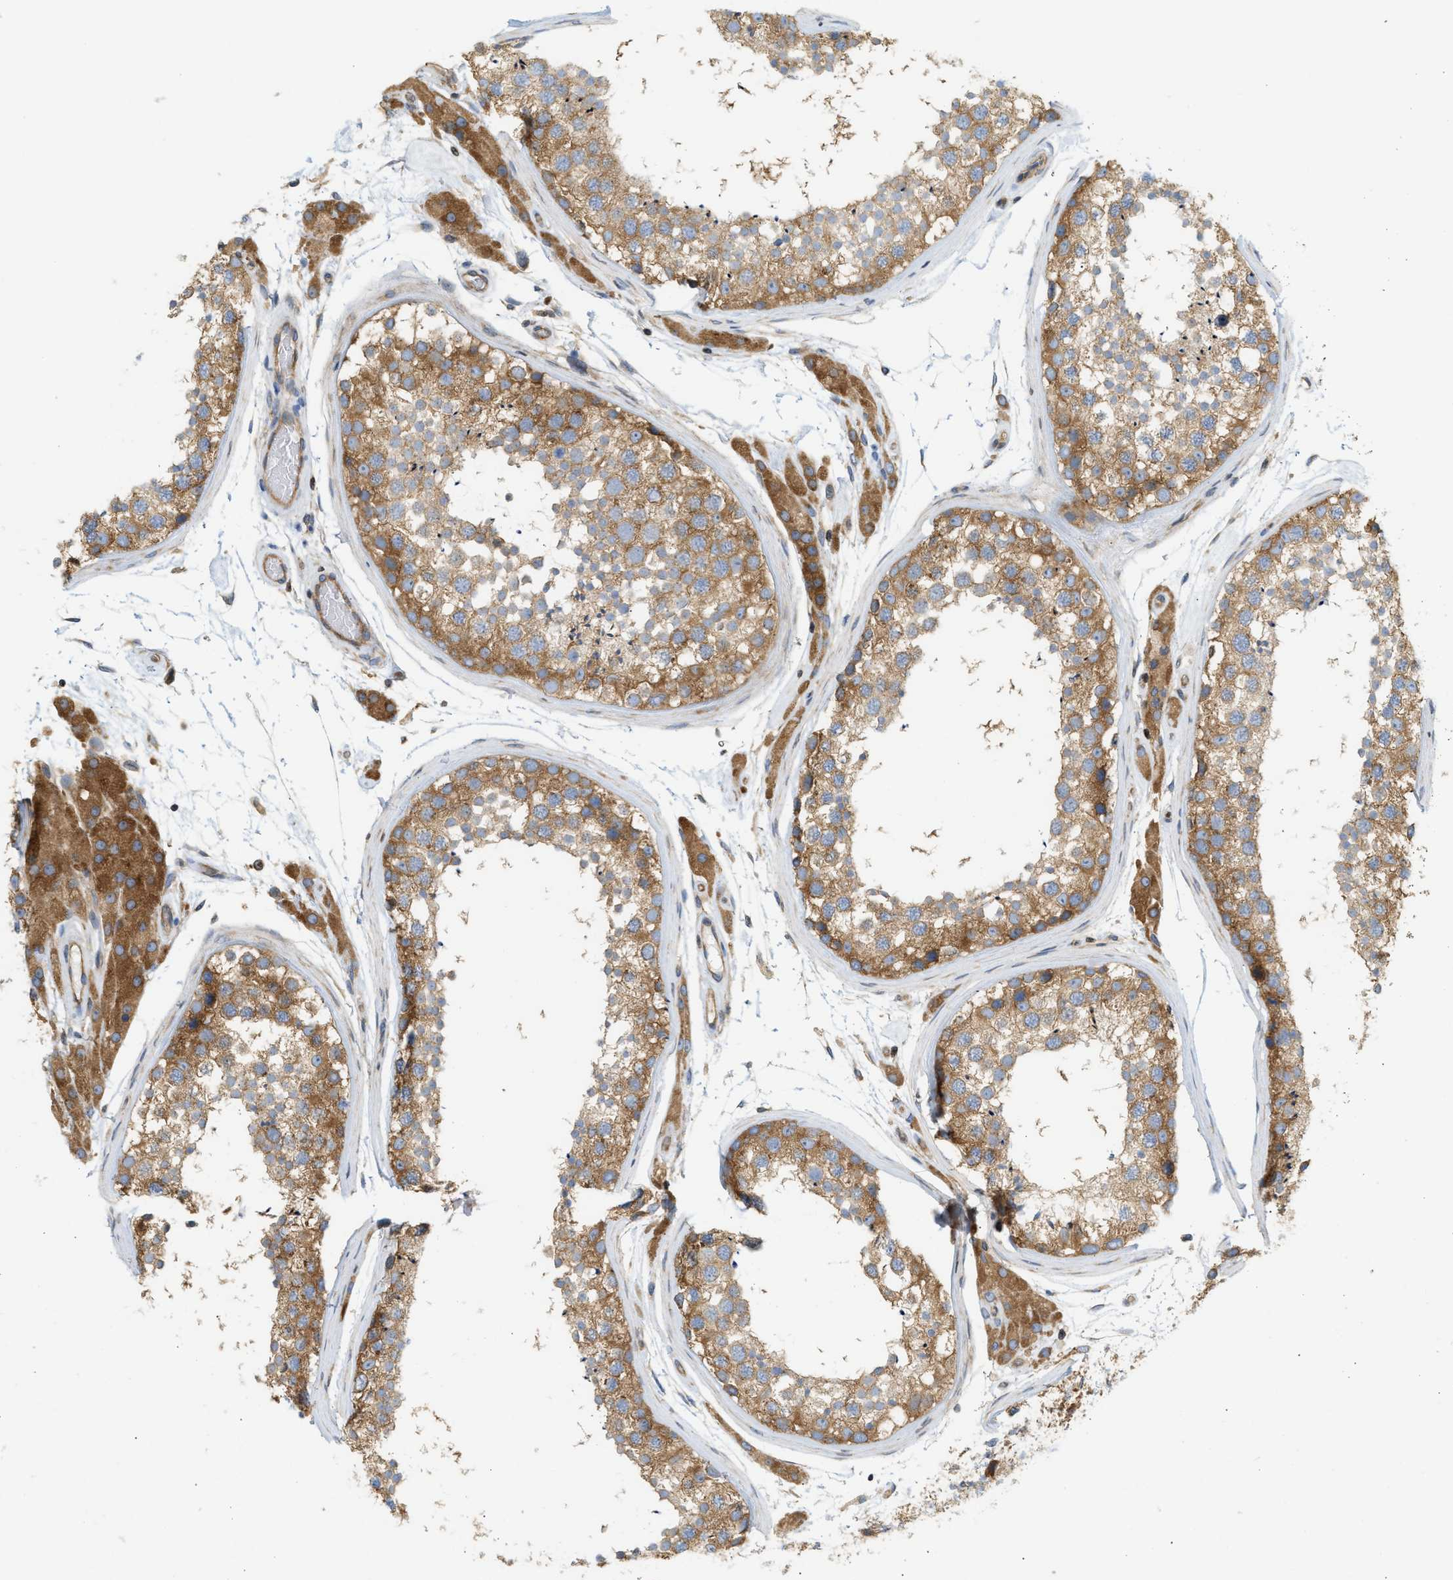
{"staining": {"intensity": "moderate", "quantity": ">75%", "location": "cytoplasmic/membranous"}, "tissue": "testis", "cell_type": "Cells in seminiferous ducts", "image_type": "normal", "snomed": [{"axis": "morphology", "description": "Normal tissue, NOS"}, {"axis": "topography", "description": "Testis"}], "caption": "DAB immunohistochemical staining of normal human testis demonstrates moderate cytoplasmic/membranous protein expression in about >75% of cells in seminiferous ducts.", "gene": "STRN", "patient": {"sex": "male", "age": 46}}